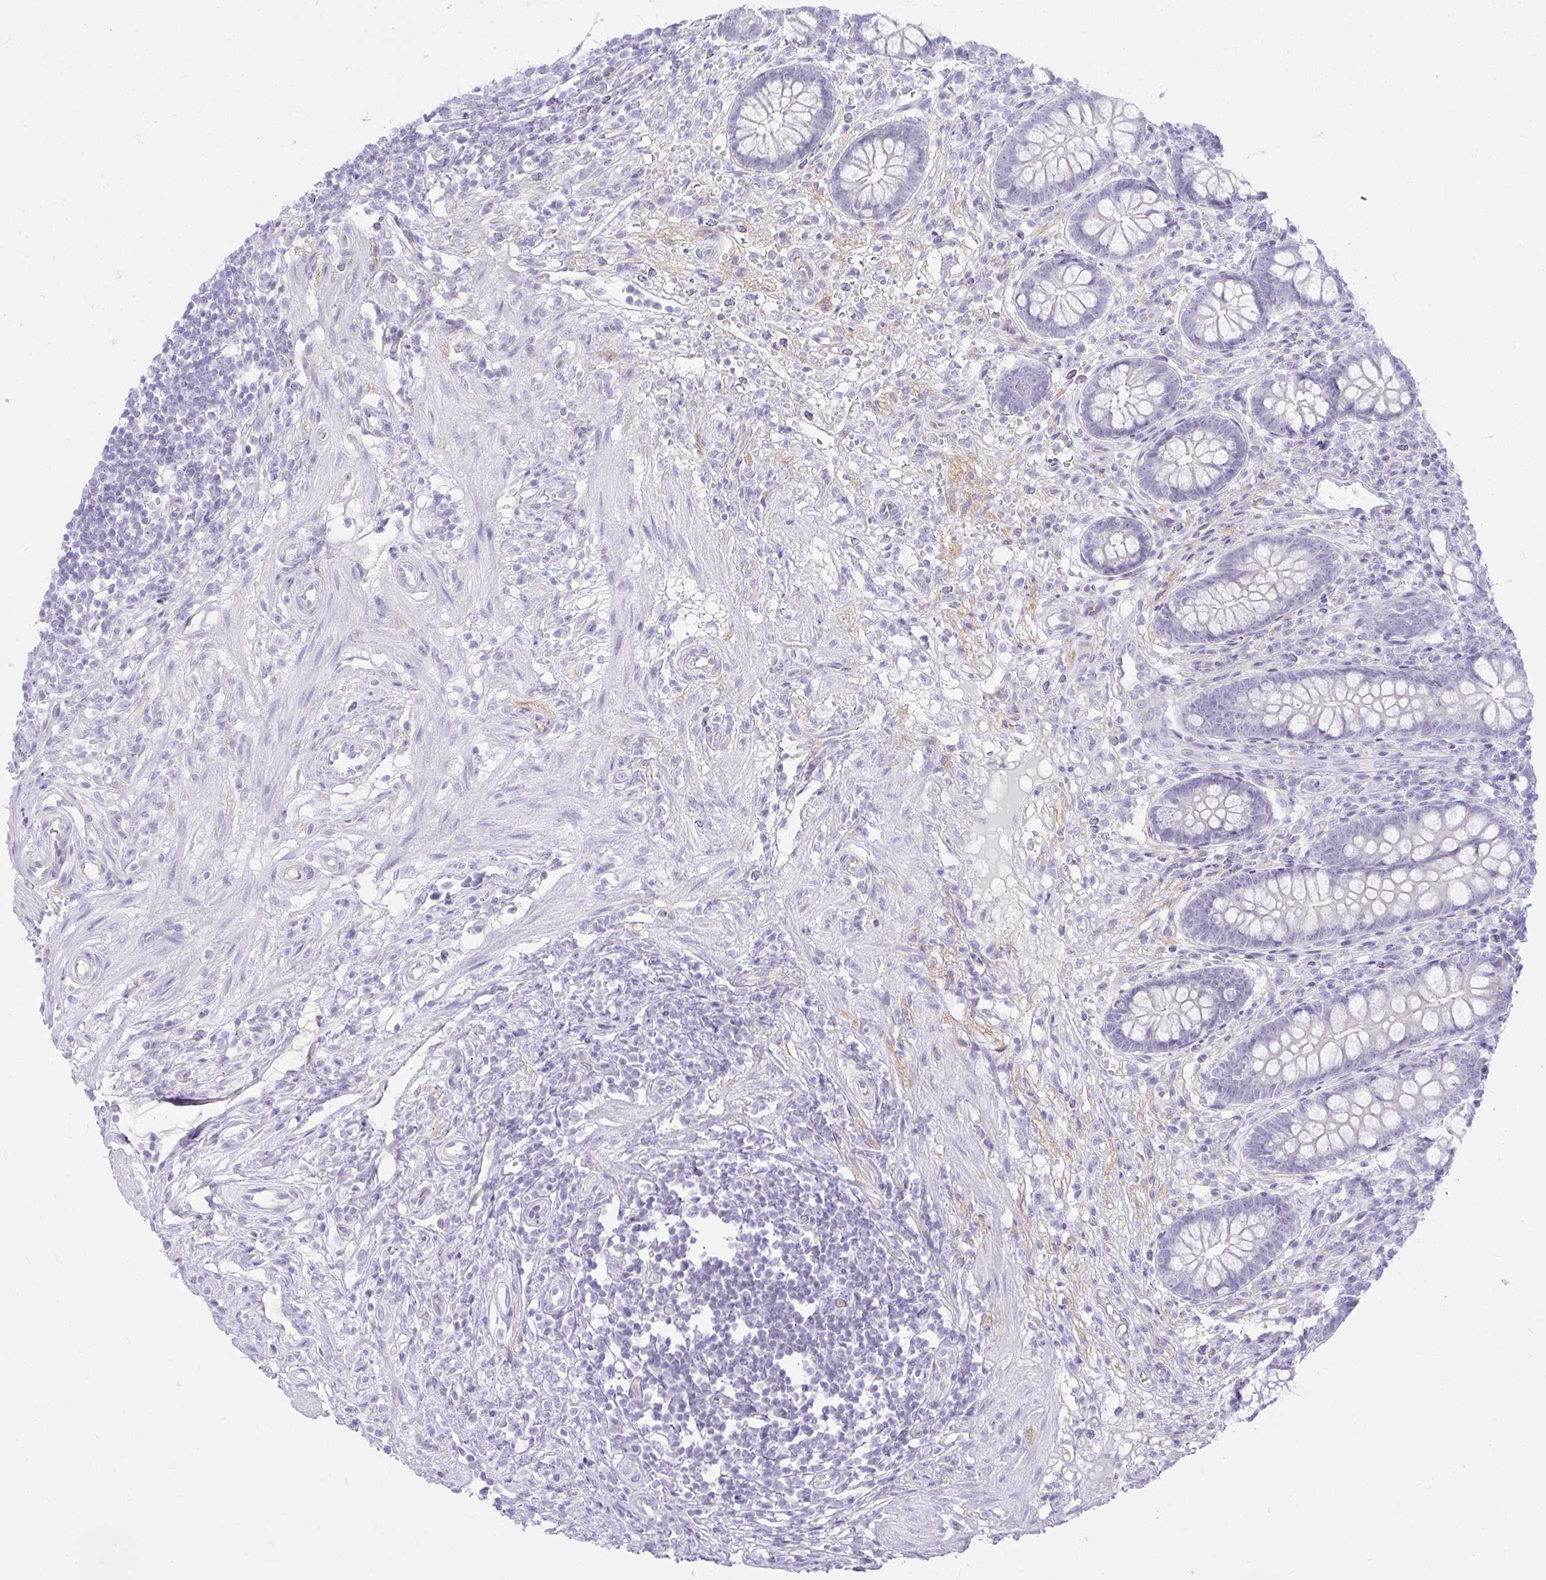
{"staining": {"intensity": "moderate", "quantity": "<25%", "location": "cytoplasmic/membranous"}, "tissue": "appendix", "cell_type": "Glandular cells", "image_type": "normal", "snomed": [{"axis": "morphology", "description": "Normal tissue, NOS"}, {"axis": "topography", "description": "Appendix"}], "caption": "Immunohistochemical staining of normal human appendix shows <25% levels of moderate cytoplasmic/membranous protein expression in about <25% of glandular cells.", "gene": "RASL10A", "patient": {"sex": "female", "age": 56}}